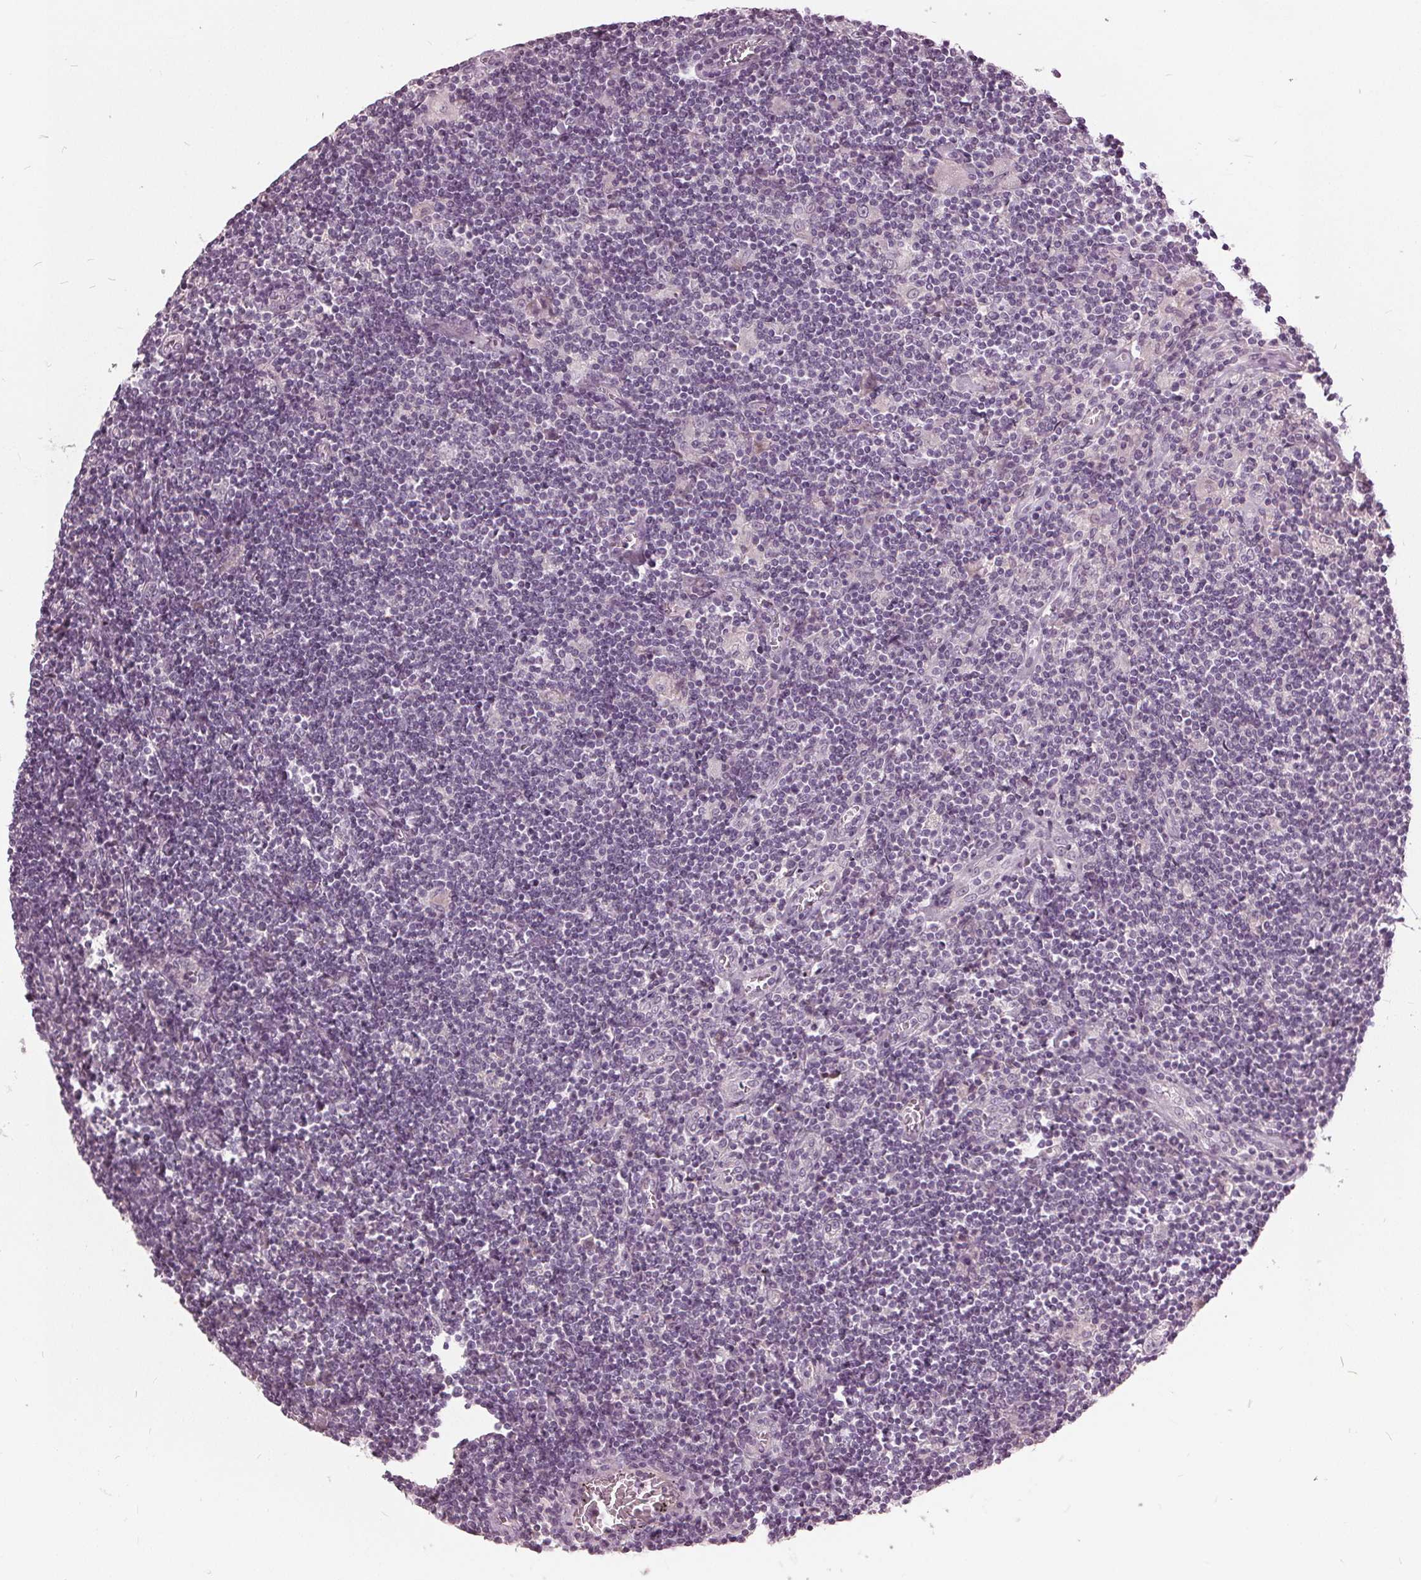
{"staining": {"intensity": "negative", "quantity": "none", "location": "none"}, "tissue": "lymphoma", "cell_type": "Tumor cells", "image_type": "cancer", "snomed": [{"axis": "morphology", "description": "Hodgkin's disease, NOS"}, {"axis": "topography", "description": "Lymph node"}], "caption": "Micrograph shows no protein positivity in tumor cells of lymphoma tissue. Nuclei are stained in blue.", "gene": "KLK13", "patient": {"sex": "male", "age": 40}}